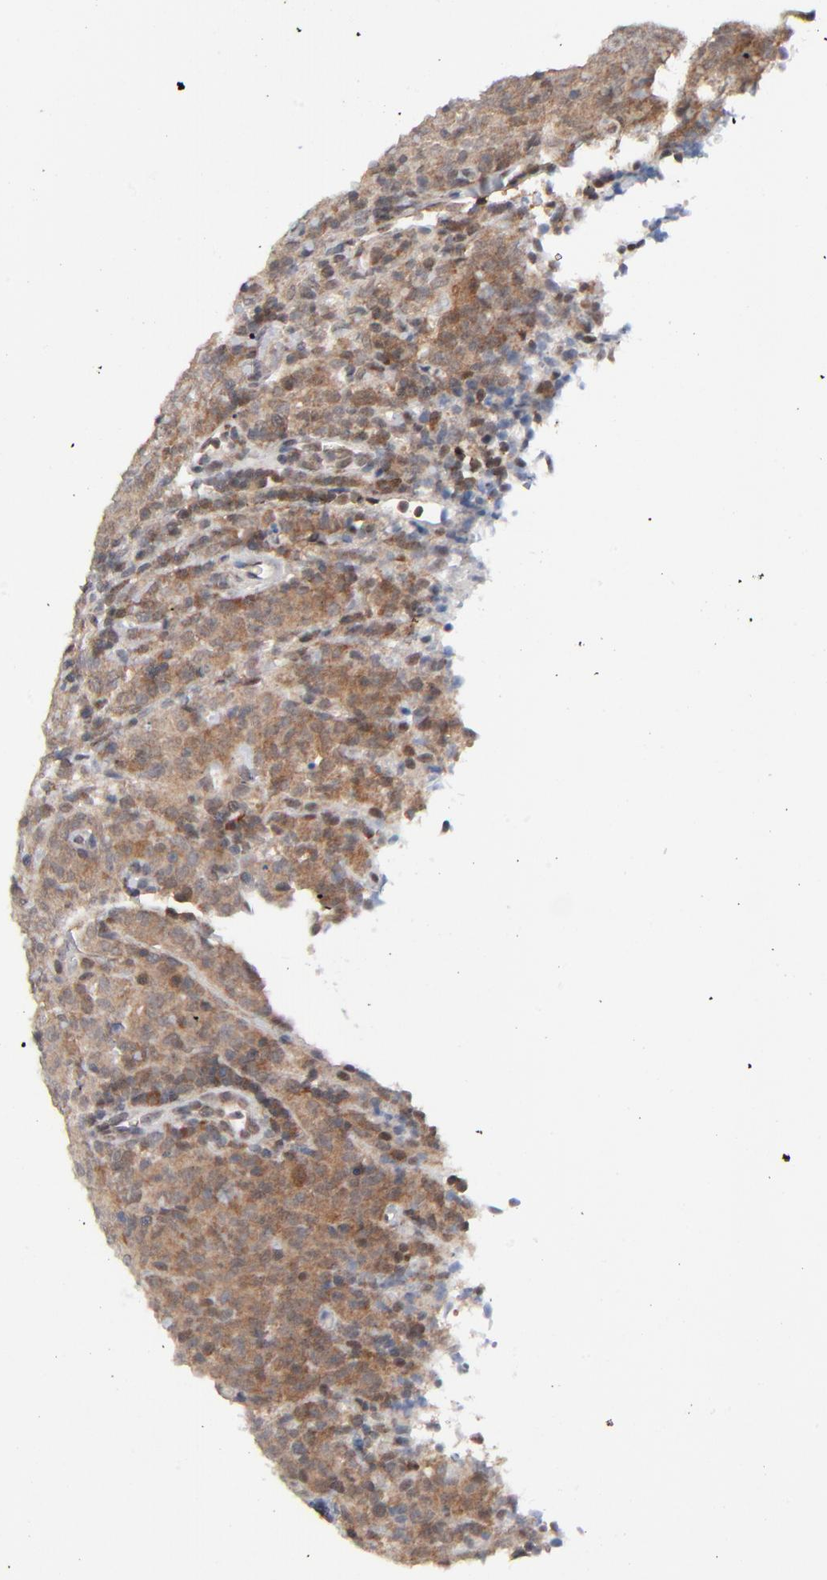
{"staining": {"intensity": "weak", "quantity": ">75%", "location": "cytoplasmic/membranous"}, "tissue": "lymphoma", "cell_type": "Tumor cells", "image_type": "cancer", "snomed": [{"axis": "morphology", "description": "Malignant lymphoma, non-Hodgkin's type, High grade"}, {"axis": "topography", "description": "Tonsil"}], "caption": "IHC histopathology image of neoplastic tissue: human lymphoma stained using immunohistochemistry reveals low levels of weak protein expression localized specifically in the cytoplasmic/membranous of tumor cells, appearing as a cytoplasmic/membranous brown color.", "gene": "RPS6KB1", "patient": {"sex": "female", "age": 36}}